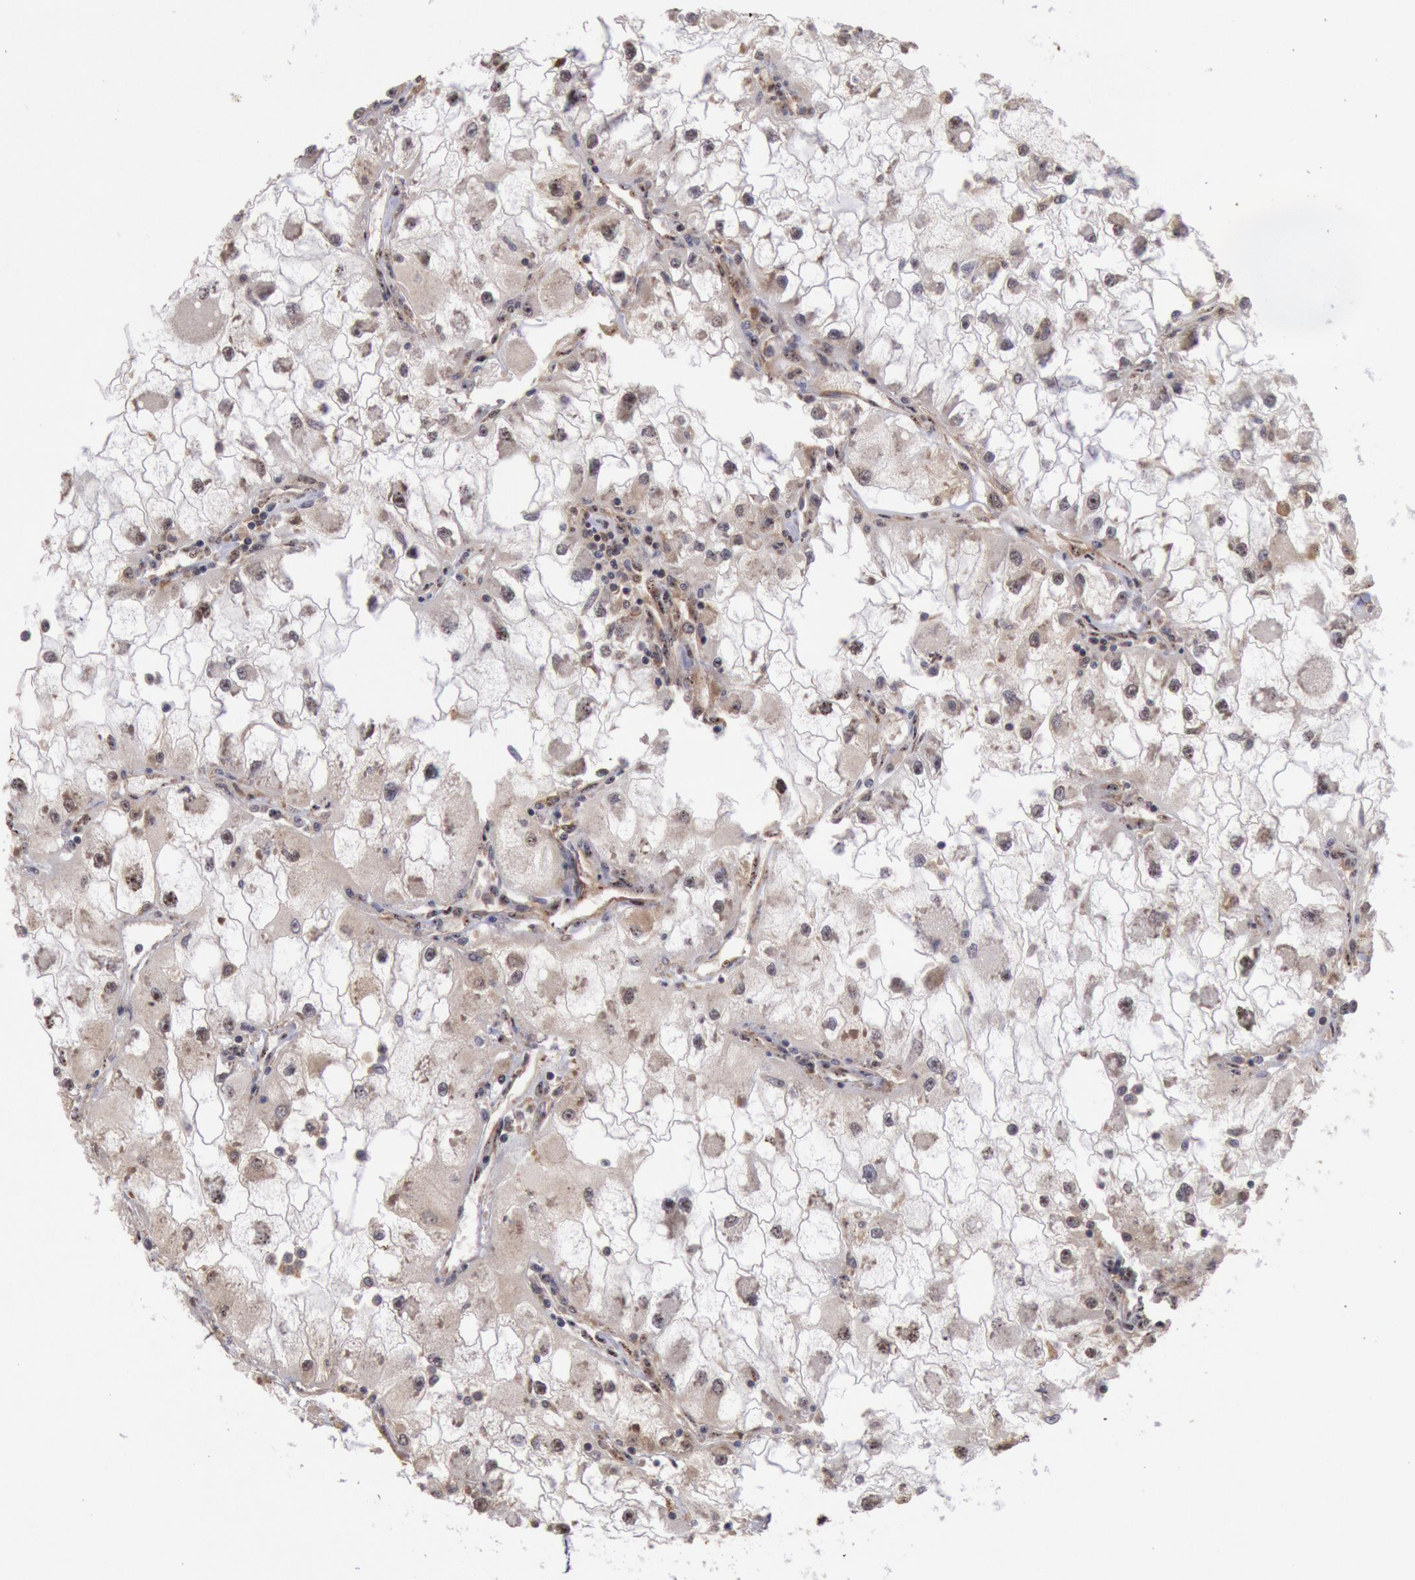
{"staining": {"intensity": "moderate", "quantity": ">75%", "location": "cytoplasmic/membranous,nuclear"}, "tissue": "renal cancer", "cell_type": "Tumor cells", "image_type": "cancer", "snomed": [{"axis": "morphology", "description": "Adenocarcinoma, NOS"}, {"axis": "topography", "description": "Kidney"}], "caption": "About >75% of tumor cells in human renal cancer (adenocarcinoma) exhibit moderate cytoplasmic/membranous and nuclear protein expression as visualized by brown immunohistochemical staining.", "gene": "STX17", "patient": {"sex": "female", "age": 73}}